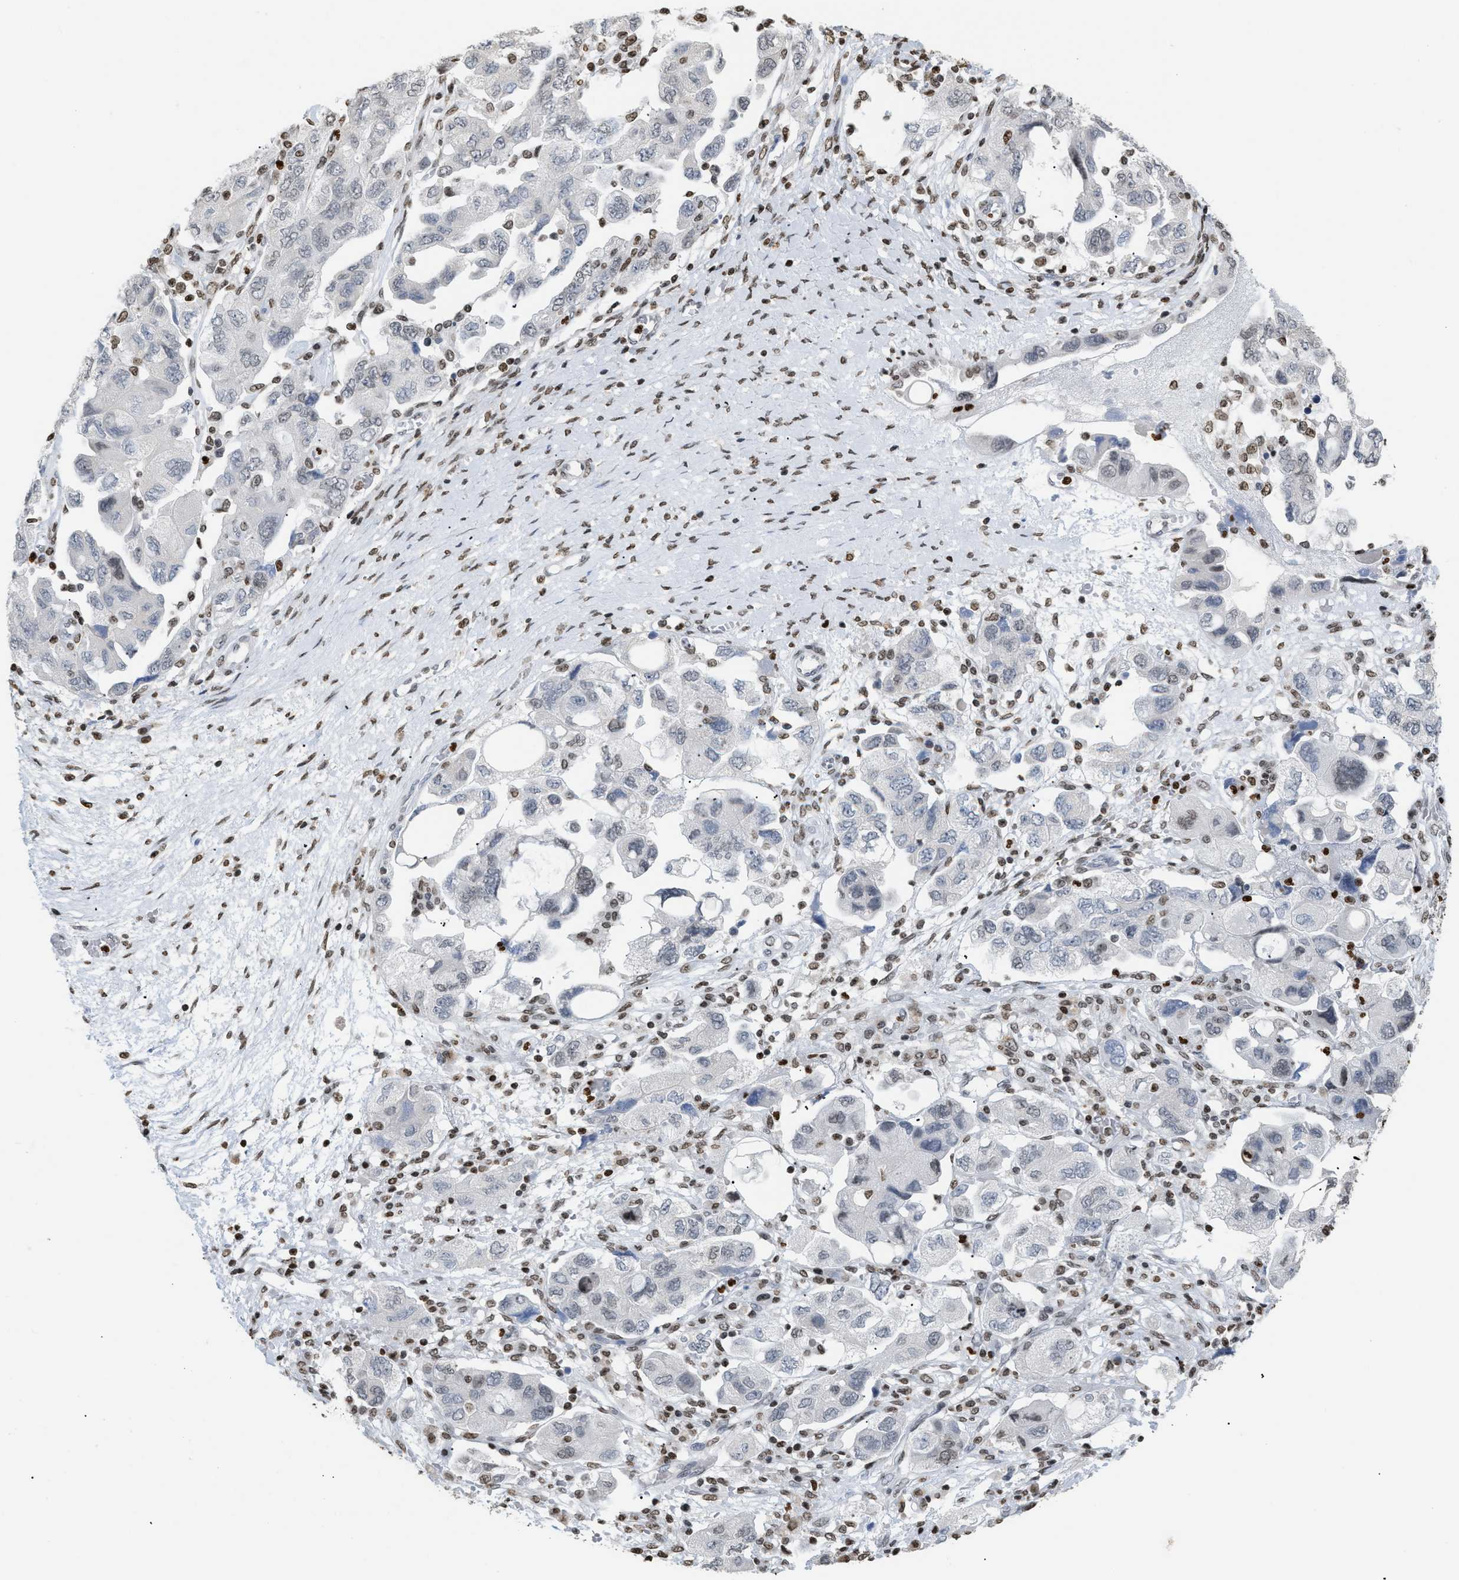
{"staining": {"intensity": "negative", "quantity": "none", "location": "none"}, "tissue": "ovarian cancer", "cell_type": "Tumor cells", "image_type": "cancer", "snomed": [{"axis": "morphology", "description": "Carcinoma, NOS"}, {"axis": "morphology", "description": "Cystadenocarcinoma, serous, NOS"}, {"axis": "topography", "description": "Ovary"}], "caption": "Ovarian serous cystadenocarcinoma was stained to show a protein in brown. There is no significant expression in tumor cells.", "gene": "HMGN2", "patient": {"sex": "female", "age": 69}}